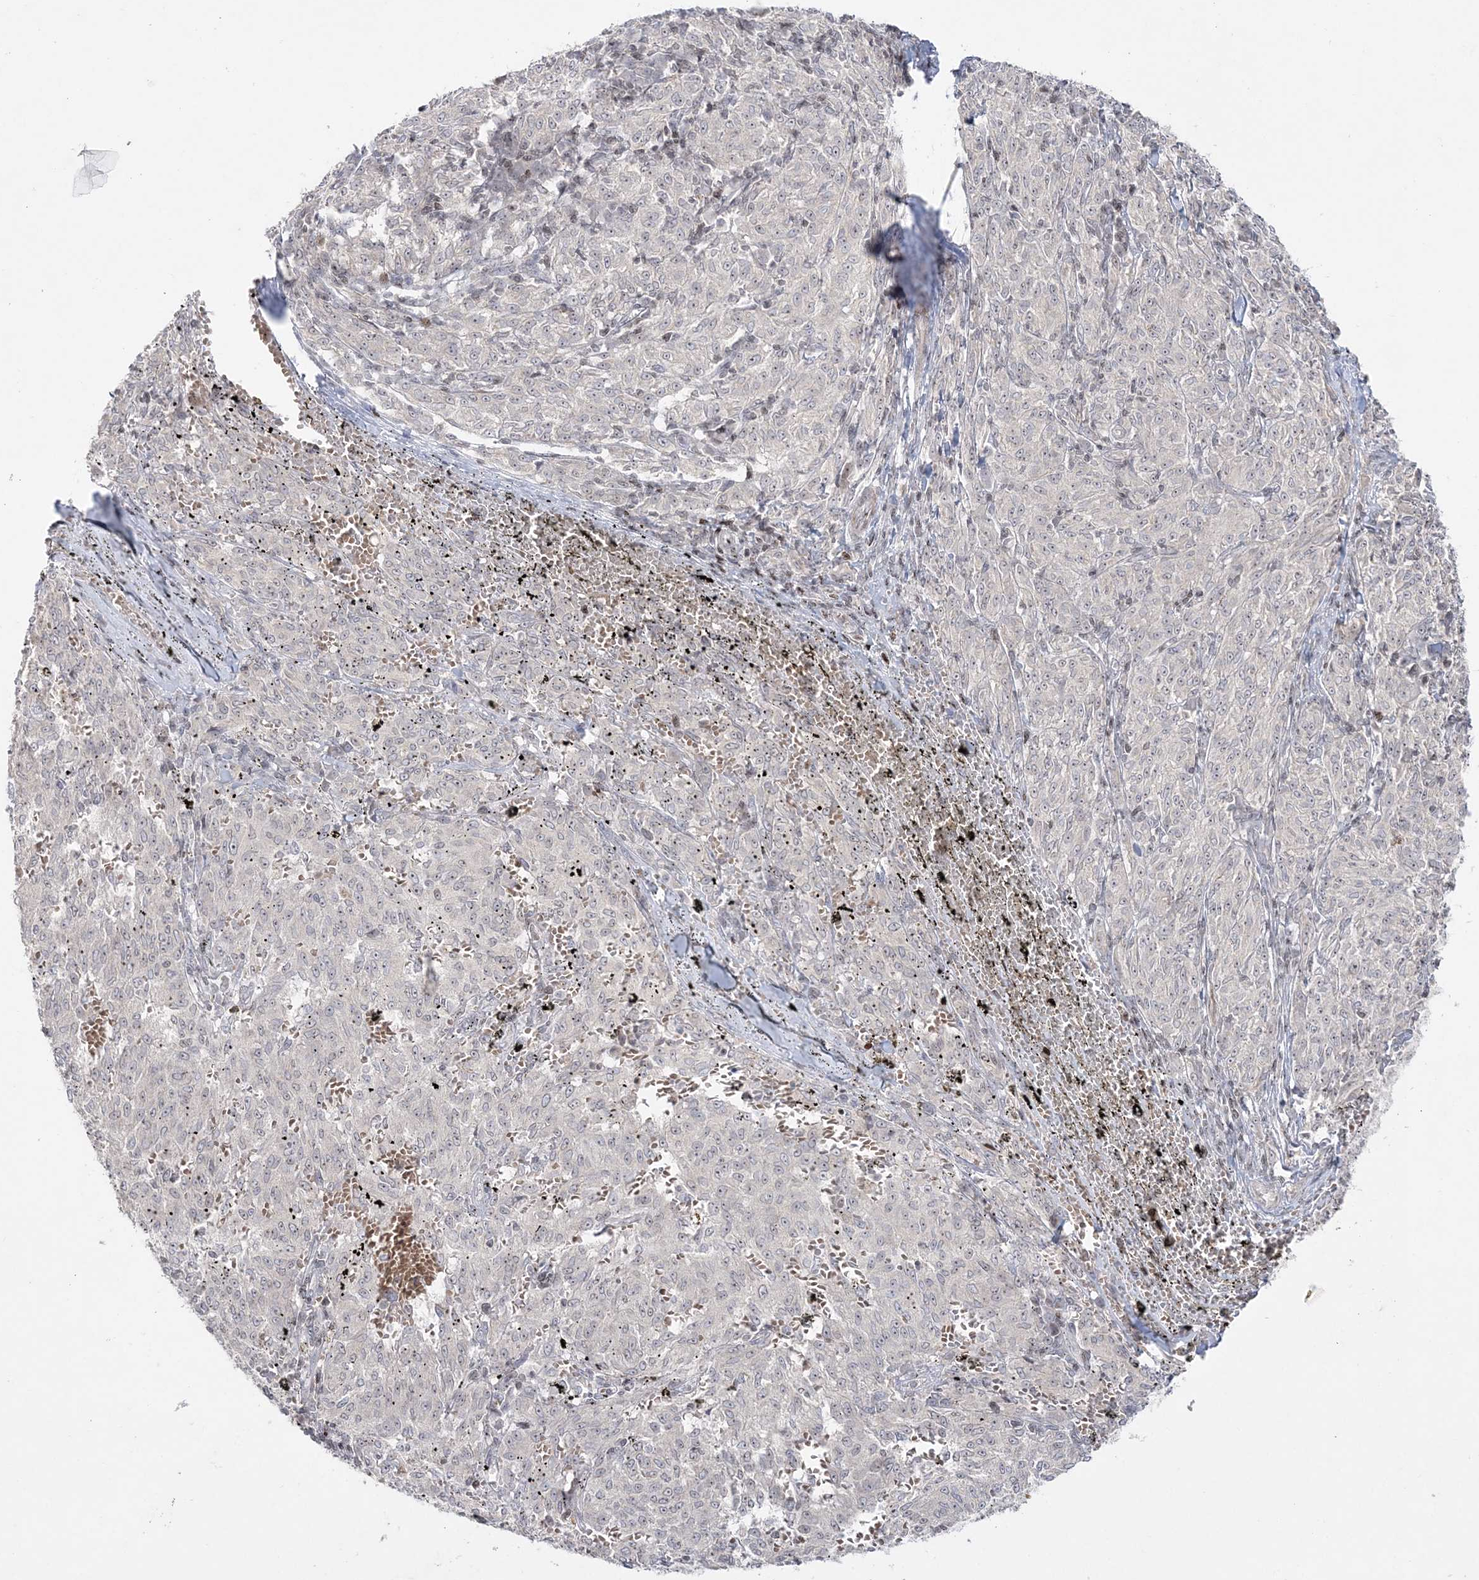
{"staining": {"intensity": "negative", "quantity": "none", "location": "none"}, "tissue": "melanoma", "cell_type": "Tumor cells", "image_type": "cancer", "snomed": [{"axis": "morphology", "description": "Malignant melanoma, NOS"}, {"axis": "topography", "description": "Skin"}], "caption": "This is a image of immunohistochemistry staining of melanoma, which shows no positivity in tumor cells.", "gene": "SH3BP4", "patient": {"sex": "female", "age": 72}}